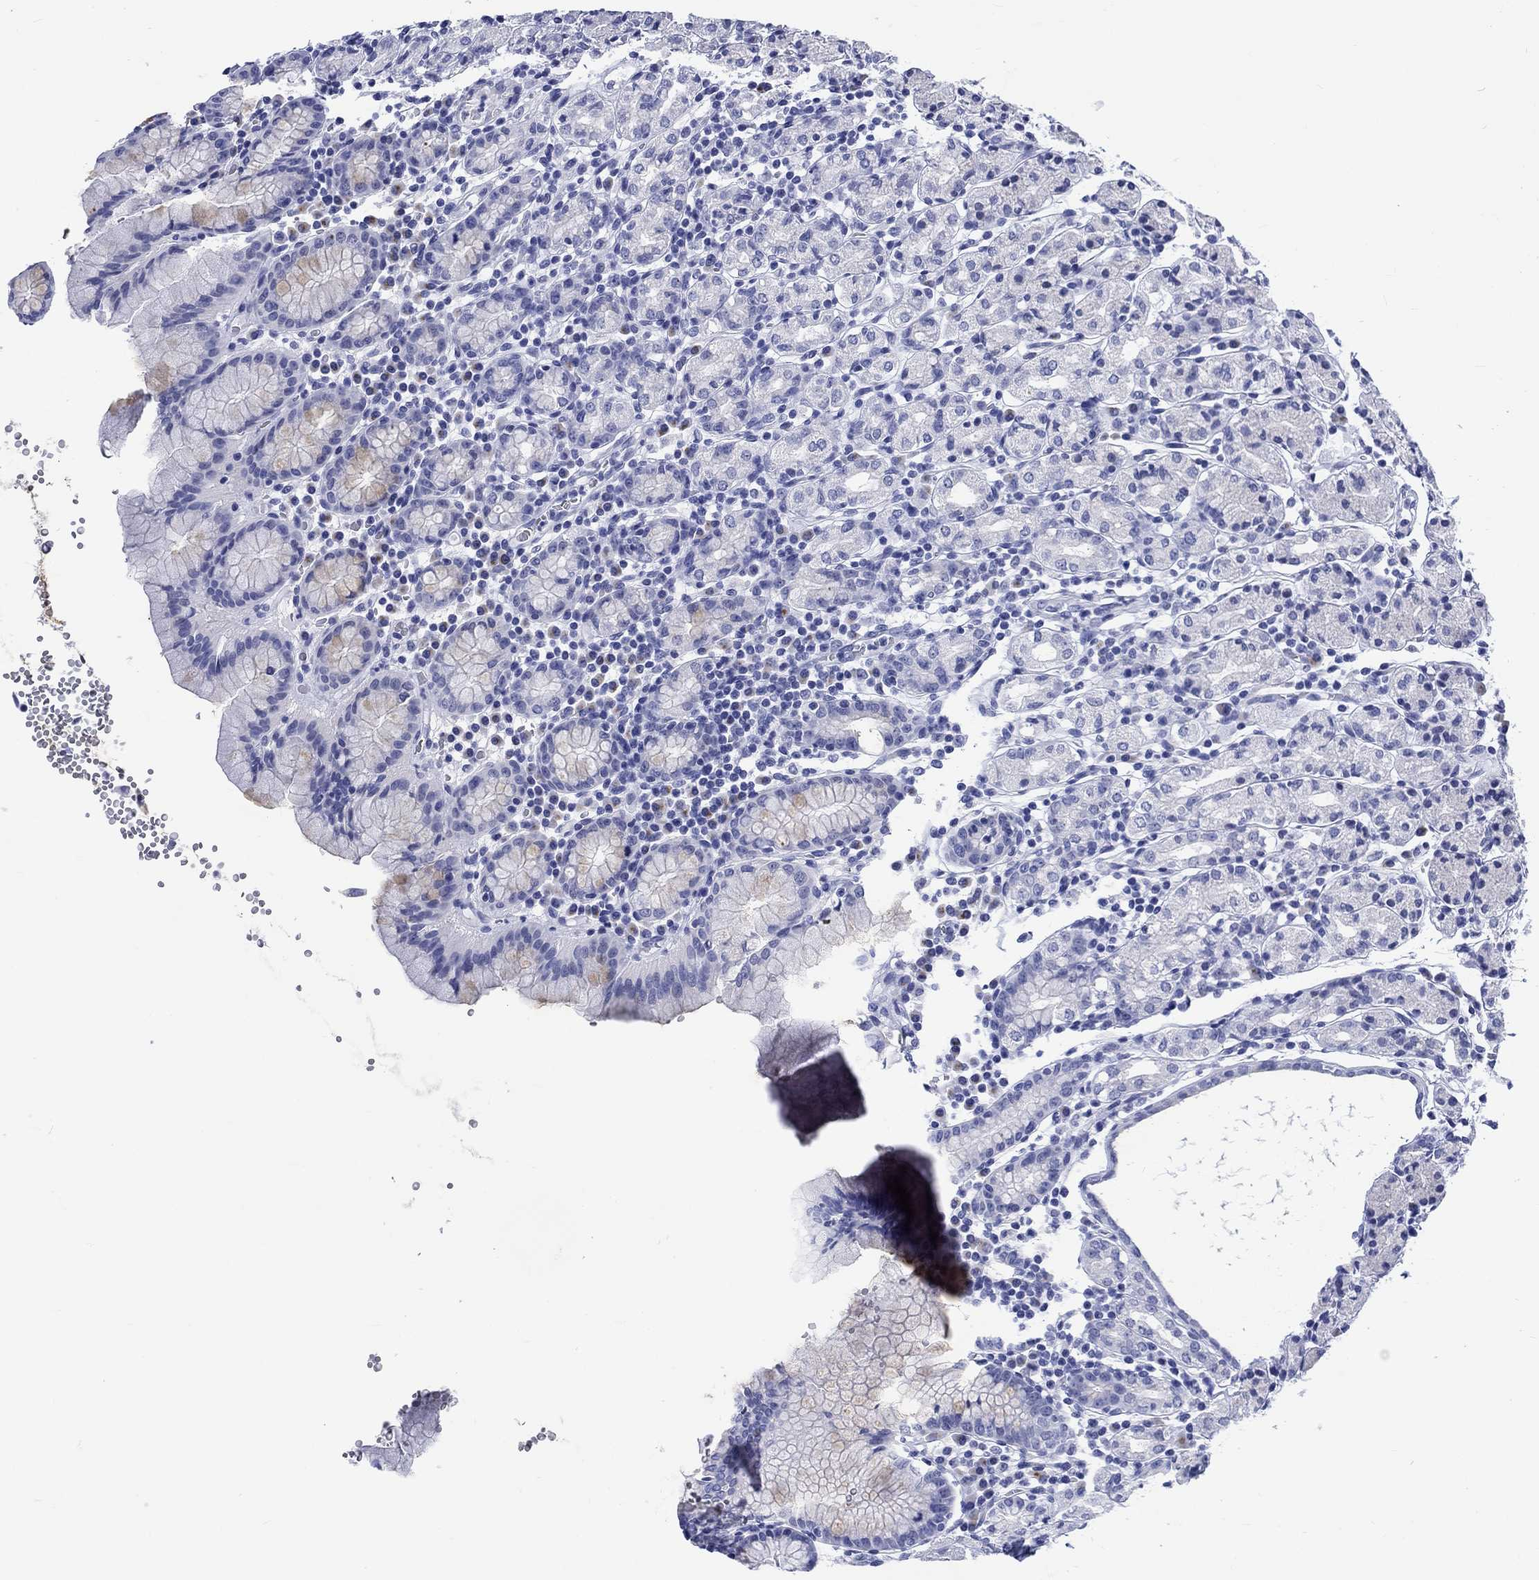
{"staining": {"intensity": "weak", "quantity": "<25%", "location": "cytoplasmic/membranous"}, "tissue": "stomach", "cell_type": "Glandular cells", "image_type": "normal", "snomed": [{"axis": "morphology", "description": "Normal tissue, NOS"}, {"axis": "topography", "description": "Stomach, upper"}, {"axis": "topography", "description": "Stomach"}], "caption": "Glandular cells are negative for brown protein staining in unremarkable stomach. (Brightfield microscopy of DAB (3,3'-diaminobenzidine) immunohistochemistry (IHC) at high magnification).", "gene": "KRT76", "patient": {"sex": "male", "age": 62}}